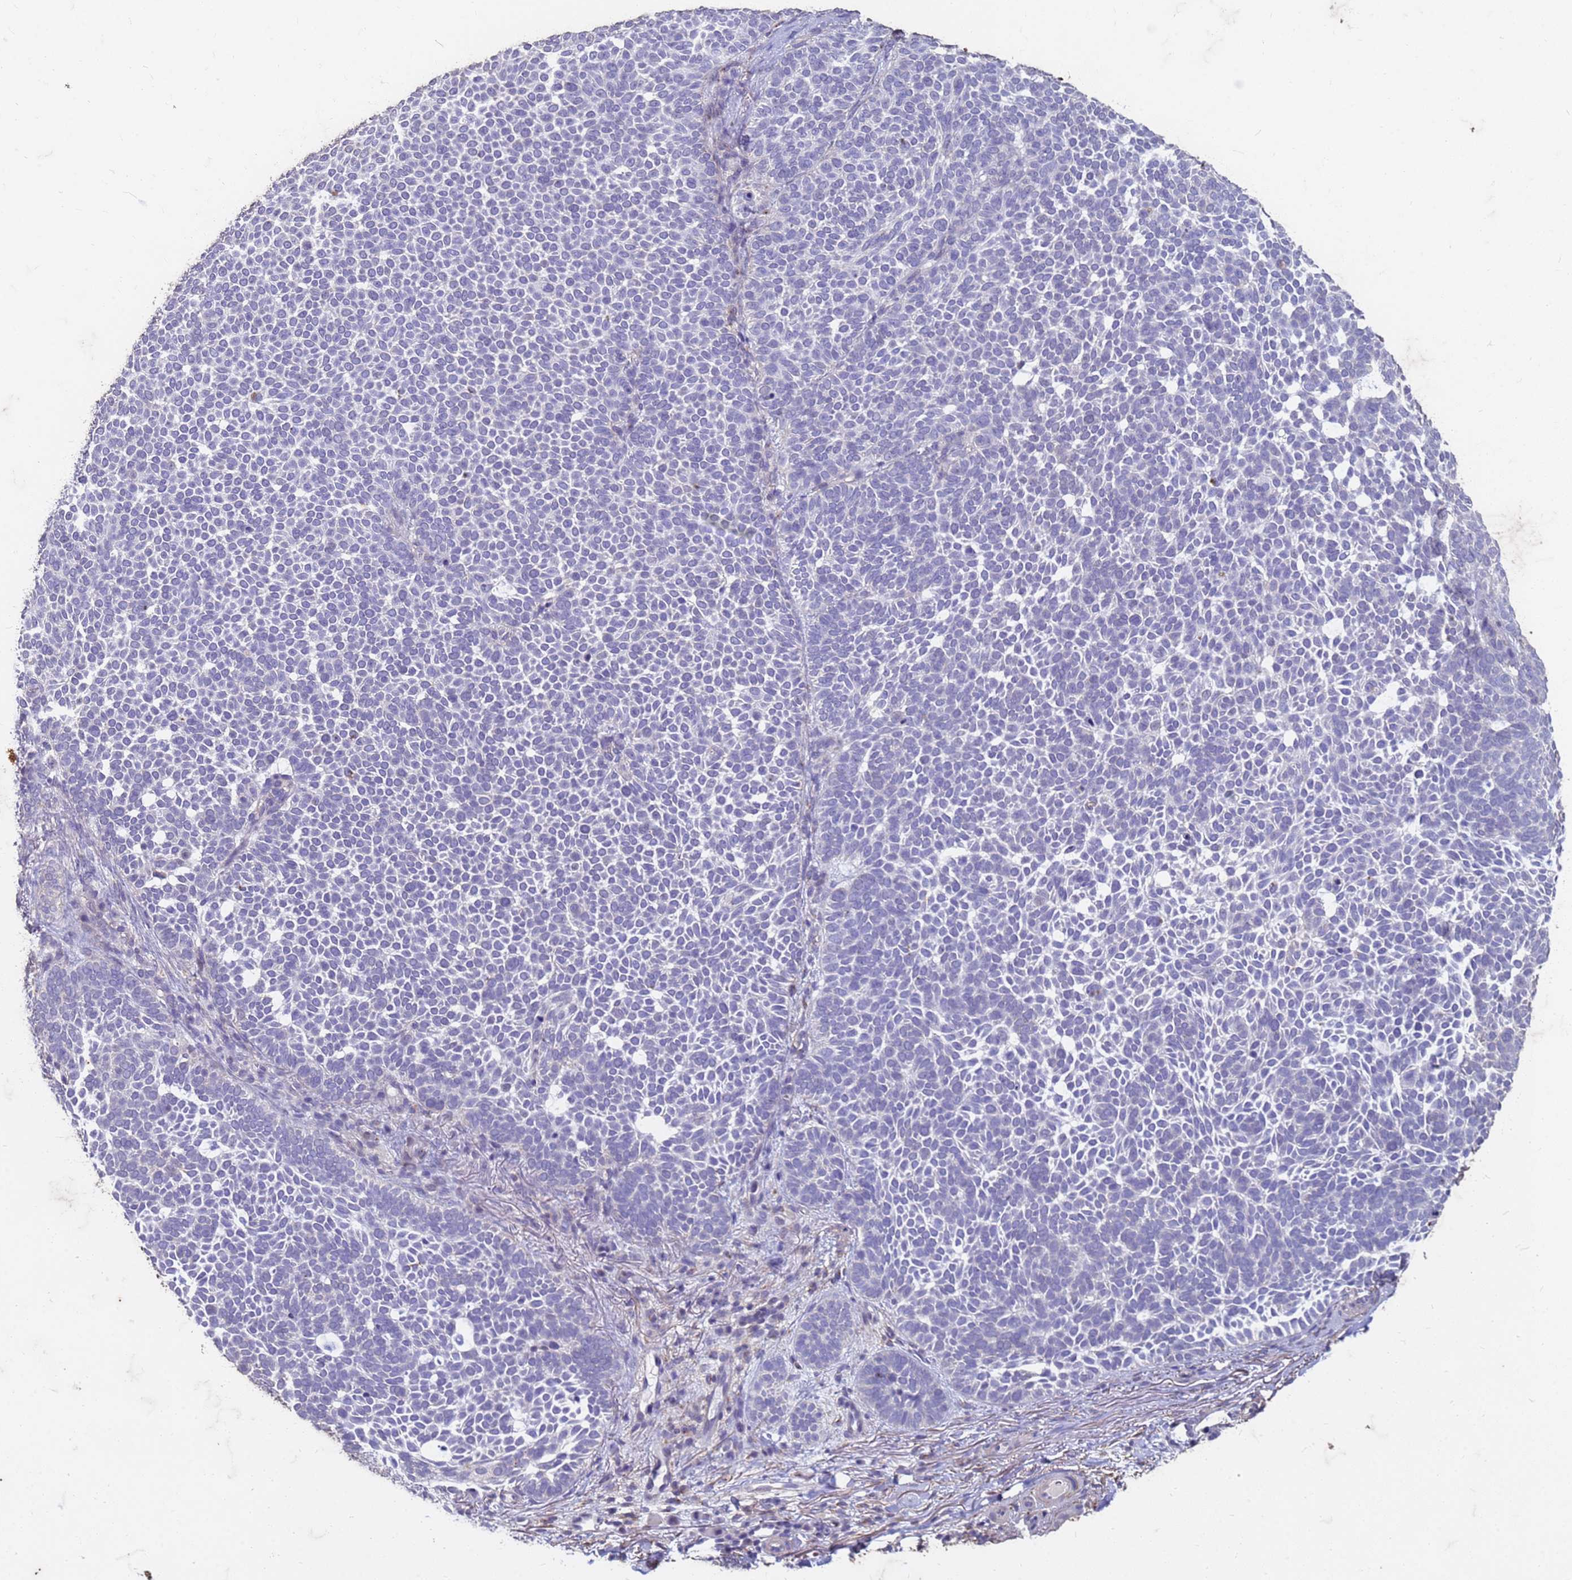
{"staining": {"intensity": "negative", "quantity": "none", "location": "none"}, "tissue": "skin cancer", "cell_type": "Tumor cells", "image_type": "cancer", "snomed": [{"axis": "morphology", "description": "Basal cell carcinoma"}, {"axis": "topography", "description": "Skin"}], "caption": "Tumor cells are negative for protein expression in human skin cancer (basal cell carcinoma). (Brightfield microscopy of DAB (3,3'-diaminobenzidine) immunohistochemistry (IHC) at high magnification).", "gene": "SLC25A15", "patient": {"sex": "female", "age": 77}}